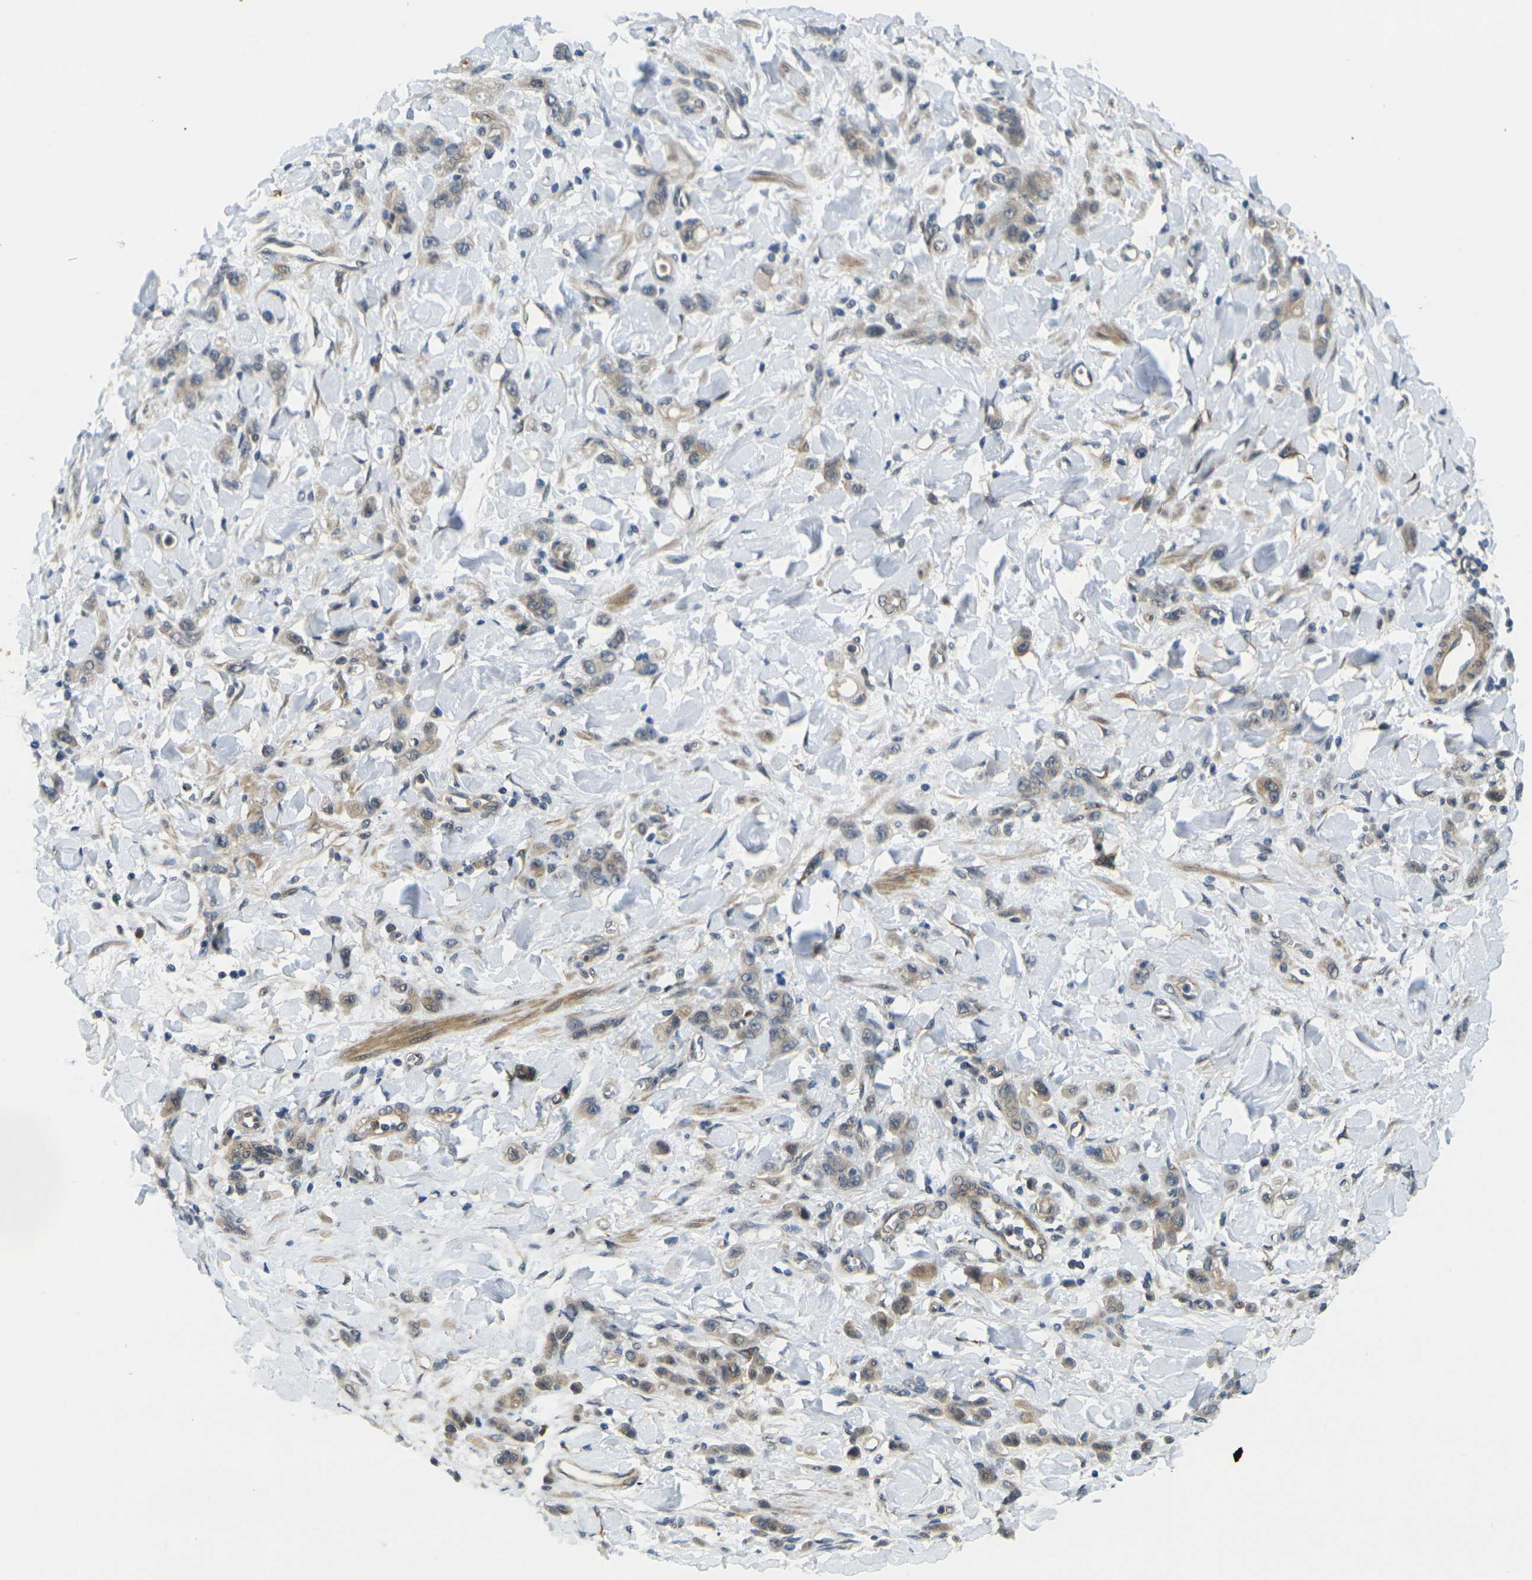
{"staining": {"intensity": "moderate", "quantity": ">75%", "location": "cytoplasmic/membranous,nuclear"}, "tissue": "stomach cancer", "cell_type": "Tumor cells", "image_type": "cancer", "snomed": [{"axis": "morphology", "description": "Normal tissue, NOS"}, {"axis": "morphology", "description": "Adenocarcinoma, NOS"}, {"axis": "topography", "description": "Stomach"}], "caption": "Approximately >75% of tumor cells in human stomach adenocarcinoma reveal moderate cytoplasmic/membranous and nuclear protein expression as visualized by brown immunohistochemical staining.", "gene": "KCTD10", "patient": {"sex": "male", "age": 82}}